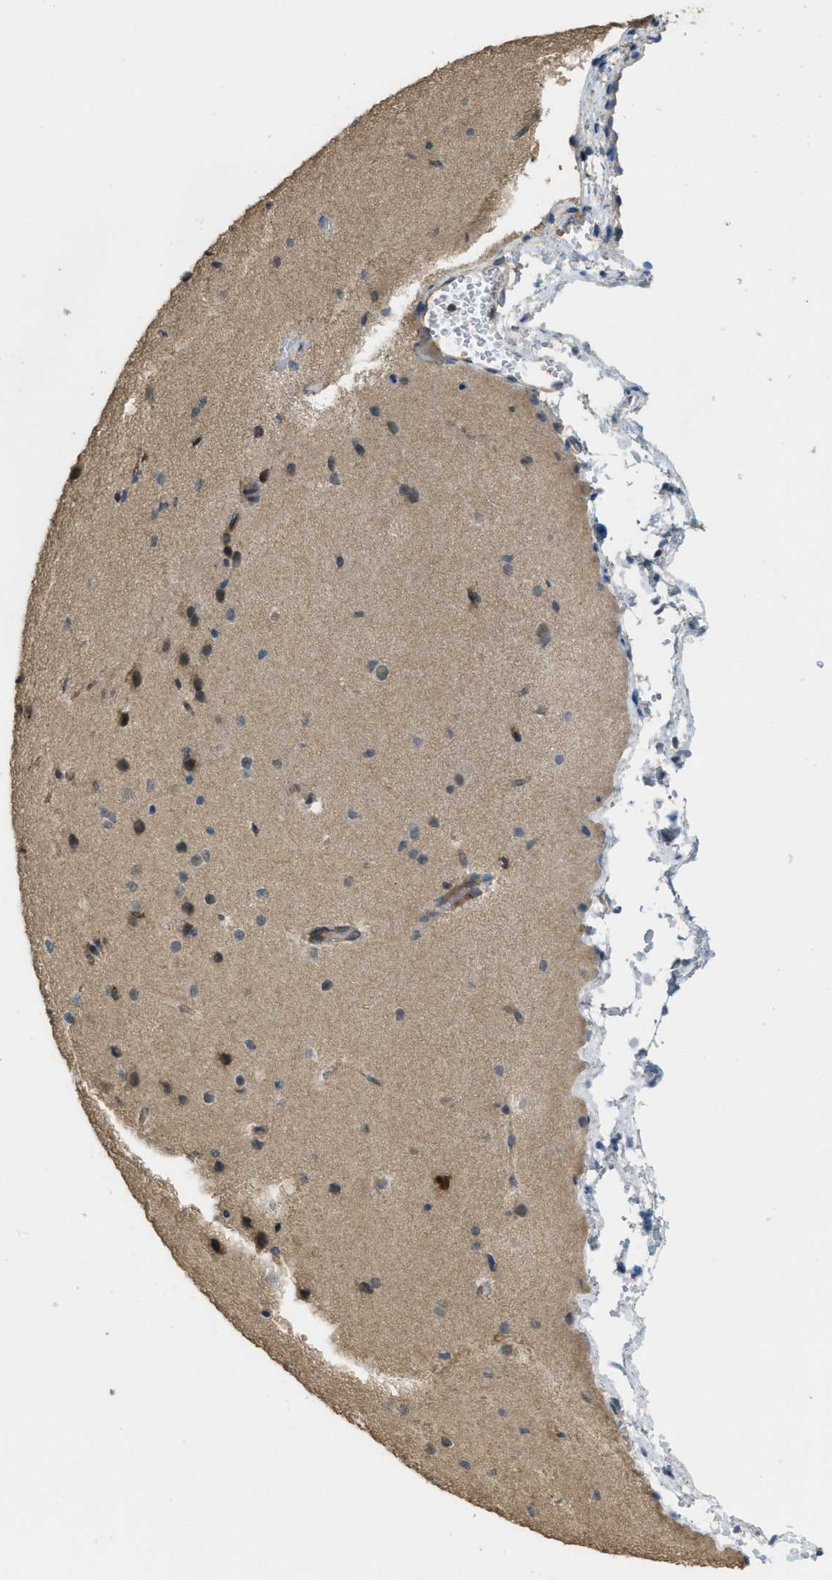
{"staining": {"intensity": "weak", "quantity": "25%-75%", "location": "cytoplasmic/membranous"}, "tissue": "cerebral cortex", "cell_type": "Endothelial cells", "image_type": "normal", "snomed": [{"axis": "morphology", "description": "Normal tissue, NOS"}, {"axis": "morphology", "description": "Developmental malformation"}, {"axis": "topography", "description": "Cerebral cortex"}], "caption": "Immunohistochemistry (IHC) photomicrograph of benign cerebral cortex: human cerebral cortex stained using immunohistochemistry (IHC) shows low levels of weak protein expression localized specifically in the cytoplasmic/membranous of endothelial cells, appearing as a cytoplasmic/membranous brown color.", "gene": "IGF2BP2", "patient": {"sex": "female", "age": 30}}